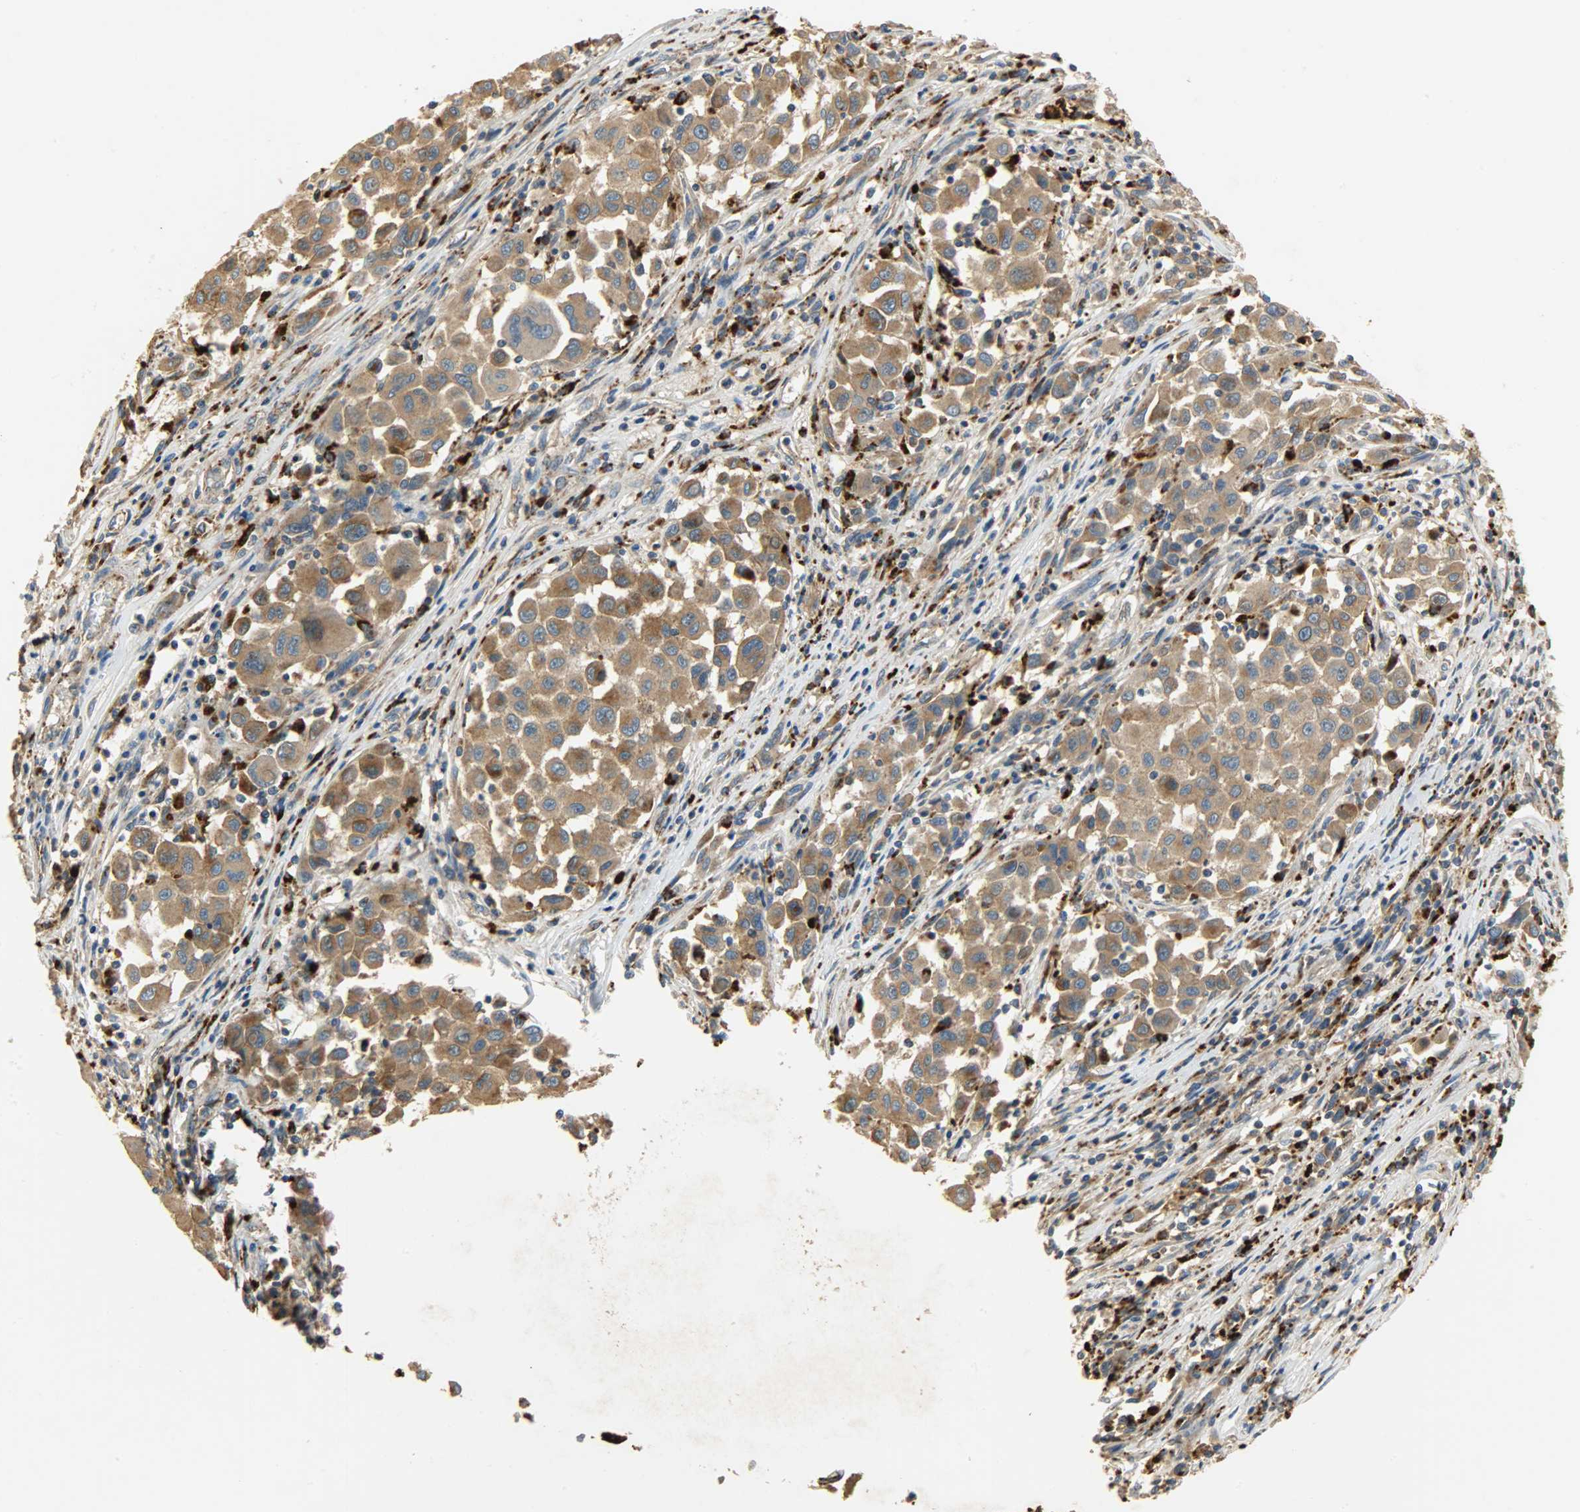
{"staining": {"intensity": "moderate", "quantity": ">75%", "location": "cytoplasmic/membranous"}, "tissue": "melanoma", "cell_type": "Tumor cells", "image_type": "cancer", "snomed": [{"axis": "morphology", "description": "Malignant melanoma, Metastatic site"}, {"axis": "topography", "description": "Lymph node"}], "caption": "Human melanoma stained for a protein (brown) shows moderate cytoplasmic/membranous positive positivity in approximately >75% of tumor cells.", "gene": "ASAH1", "patient": {"sex": "male", "age": 61}}